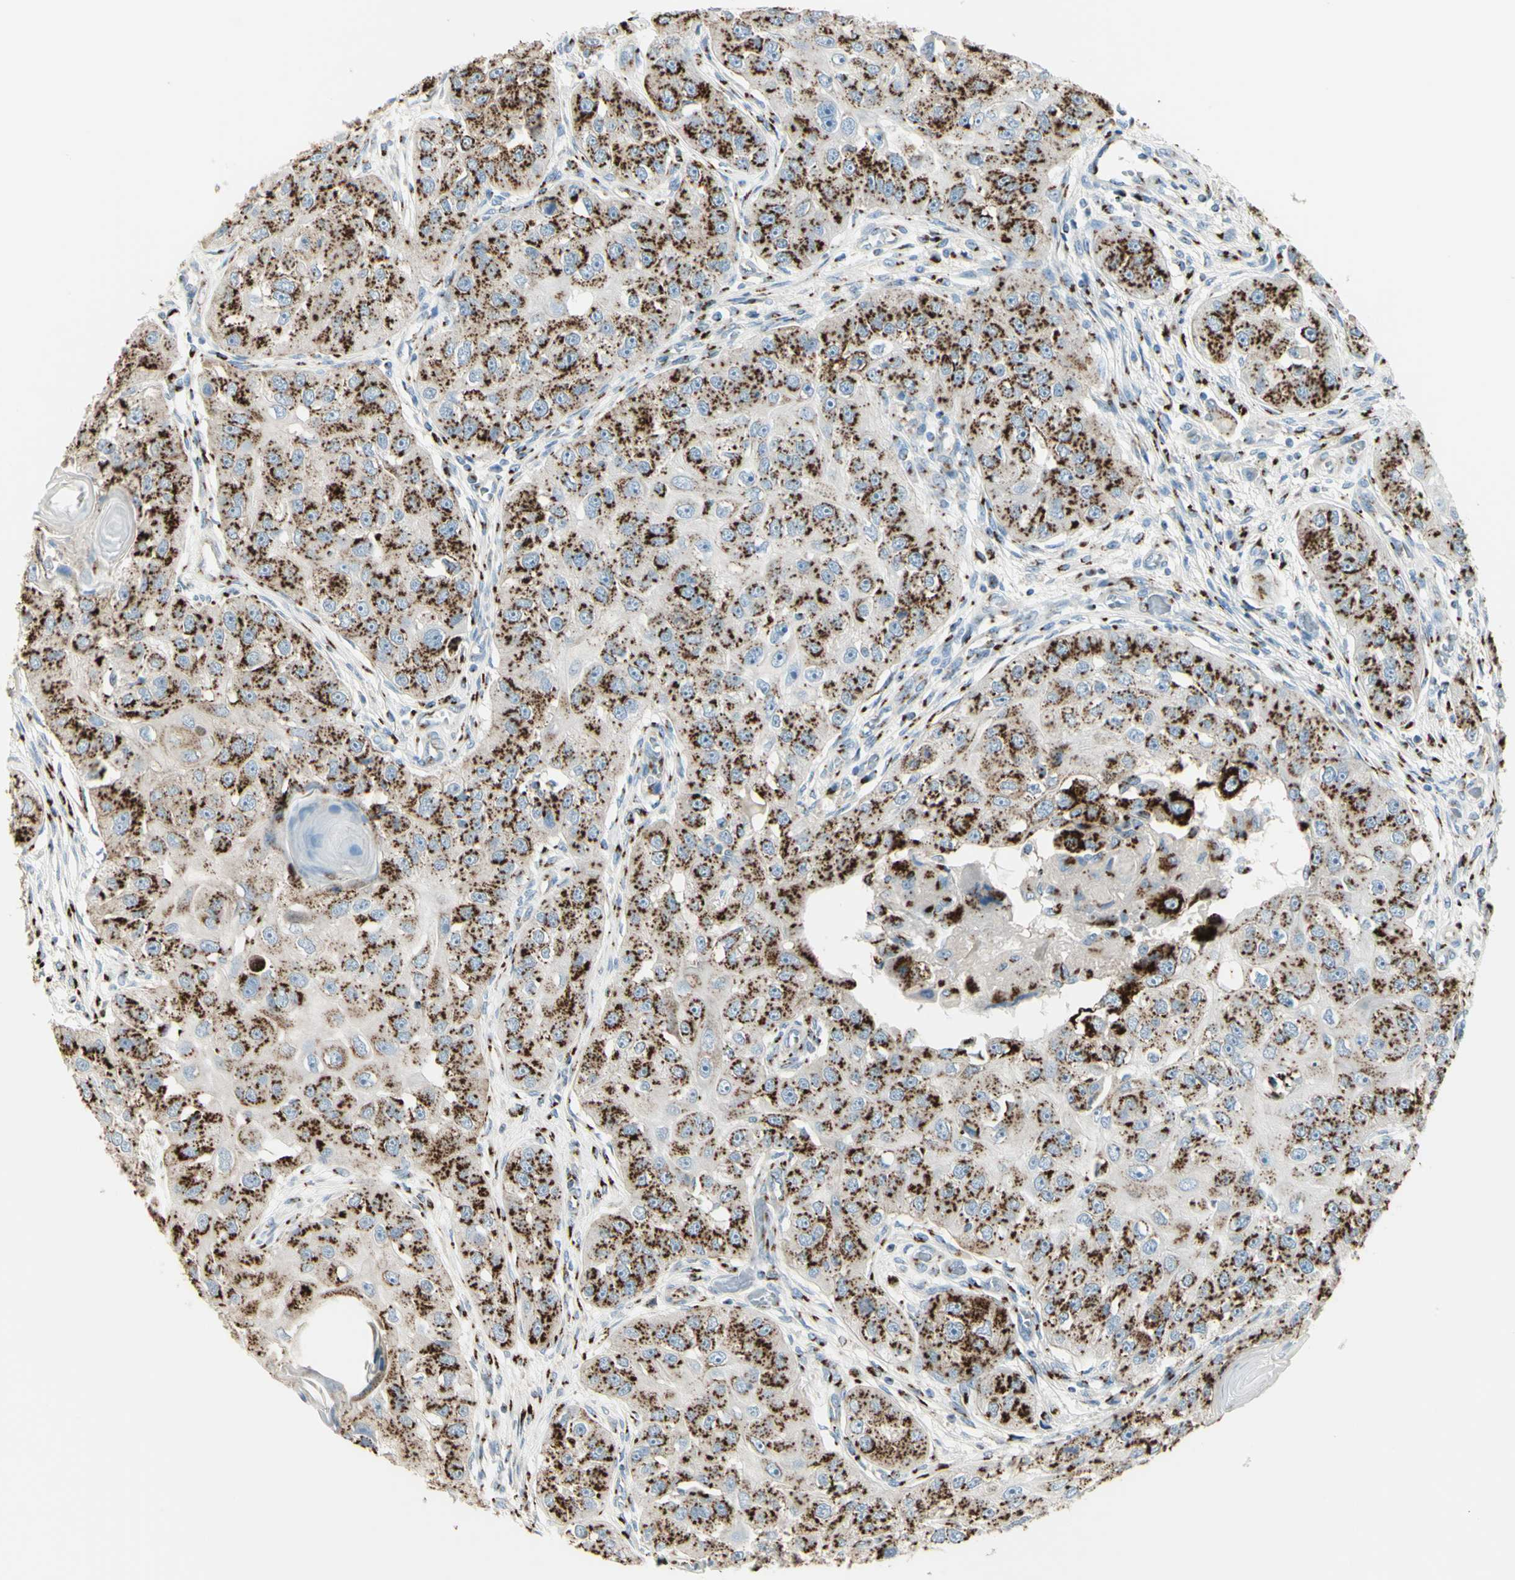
{"staining": {"intensity": "strong", "quantity": ">75%", "location": "cytoplasmic/membranous"}, "tissue": "head and neck cancer", "cell_type": "Tumor cells", "image_type": "cancer", "snomed": [{"axis": "morphology", "description": "Normal tissue, NOS"}, {"axis": "morphology", "description": "Squamous cell carcinoma, NOS"}, {"axis": "topography", "description": "Skeletal muscle"}, {"axis": "topography", "description": "Head-Neck"}], "caption": "This micrograph demonstrates IHC staining of human head and neck cancer, with high strong cytoplasmic/membranous staining in approximately >75% of tumor cells.", "gene": "B4GALT1", "patient": {"sex": "male", "age": 51}}